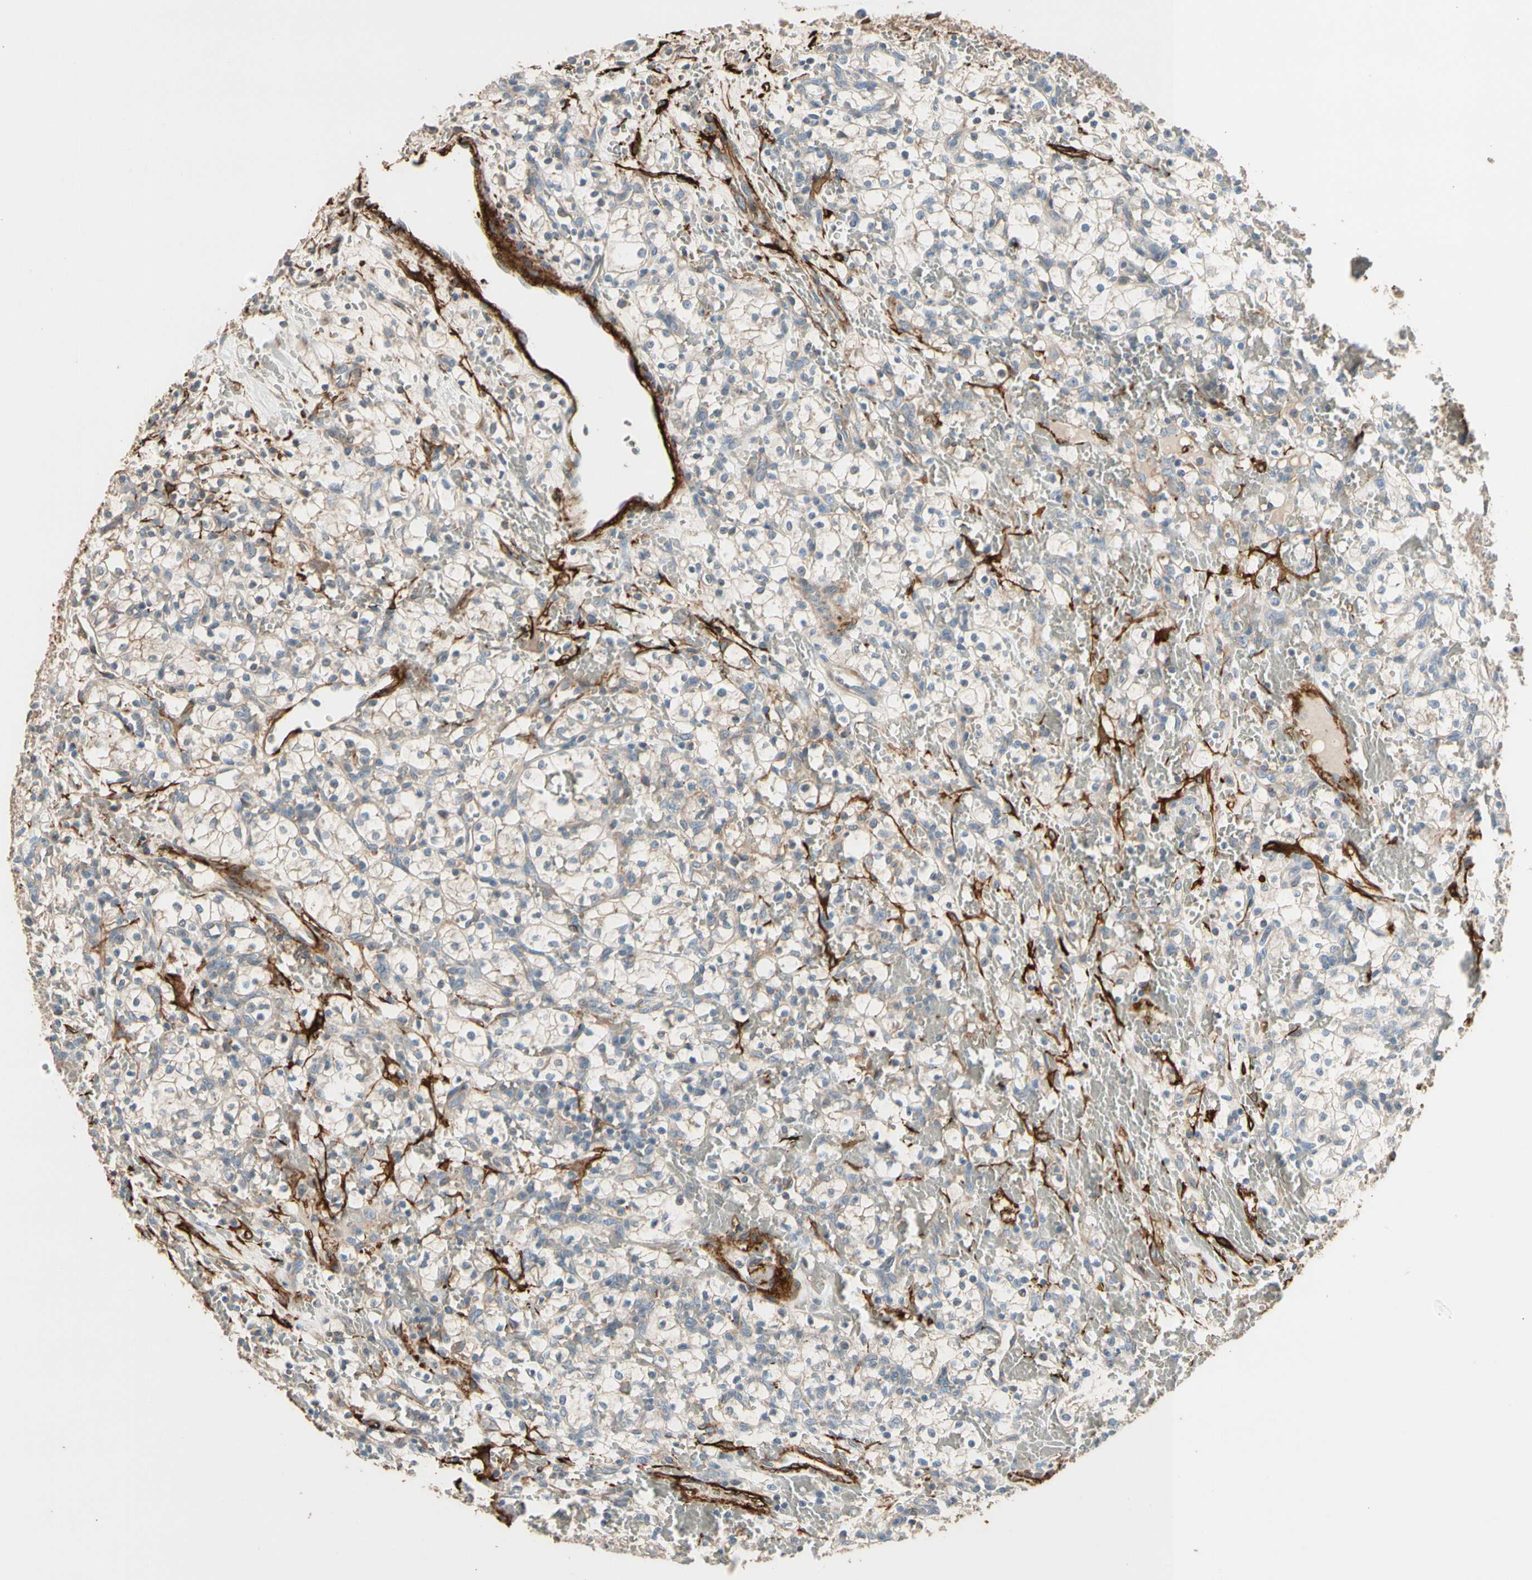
{"staining": {"intensity": "weak", "quantity": "<25%", "location": "cytoplasmic/membranous"}, "tissue": "renal cancer", "cell_type": "Tumor cells", "image_type": "cancer", "snomed": [{"axis": "morphology", "description": "Adenocarcinoma, NOS"}, {"axis": "topography", "description": "Kidney"}], "caption": "IHC of renal cancer (adenocarcinoma) shows no staining in tumor cells.", "gene": "SUSD2", "patient": {"sex": "female", "age": 60}}